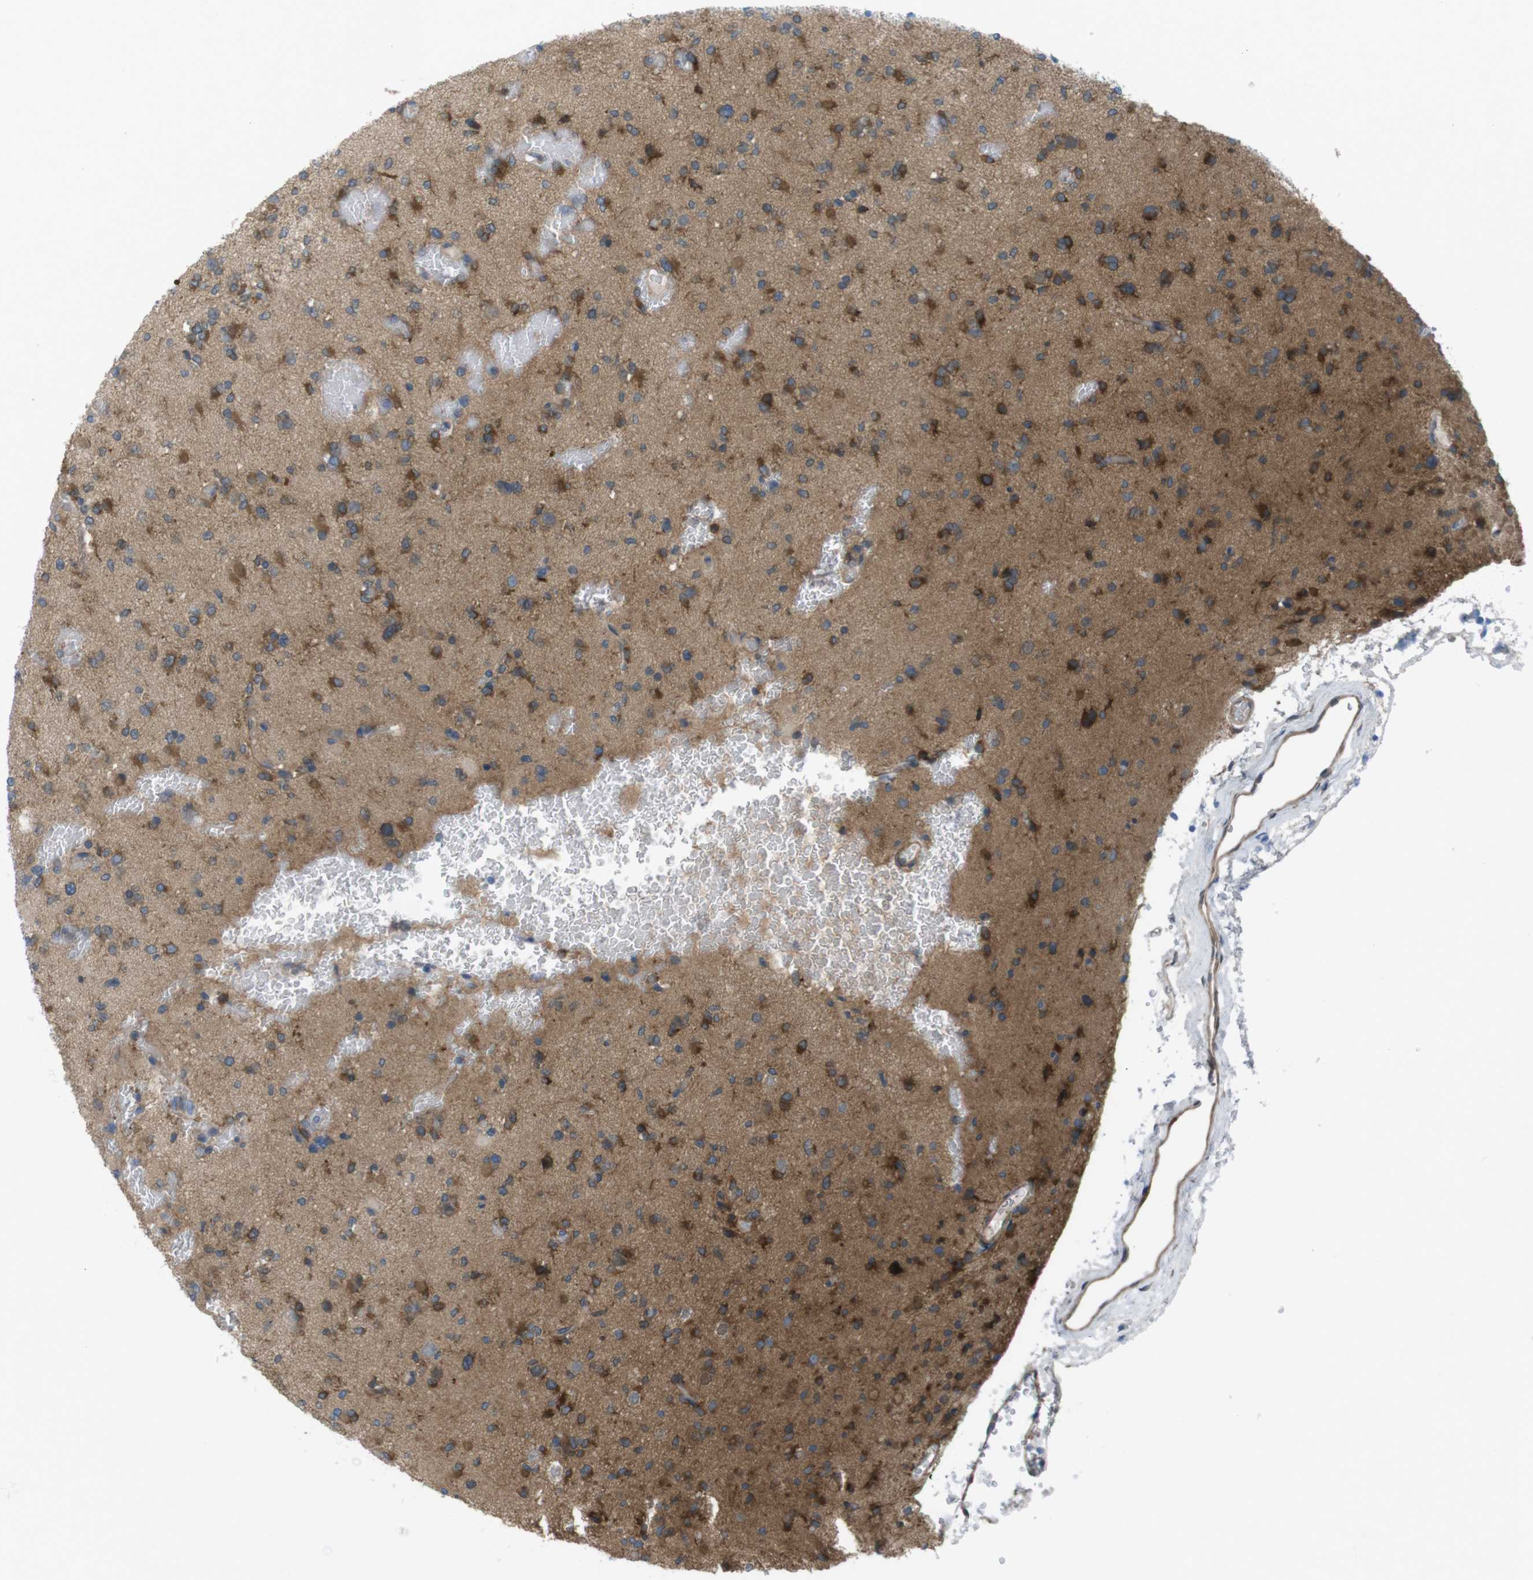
{"staining": {"intensity": "strong", "quantity": ">75%", "location": "cytoplasmic/membranous"}, "tissue": "glioma", "cell_type": "Tumor cells", "image_type": "cancer", "snomed": [{"axis": "morphology", "description": "Glioma, malignant, Low grade"}, {"axis": "topography", "description": "Brain"}], "caption": "DAB immunohistochemical staining of glioma demonstrates strong cytoplasmic/membranous protein staining in approximately >75% of tumor cells.", "gene": "MTHFD1", "patient": {"sex": "female", "age": 22}}